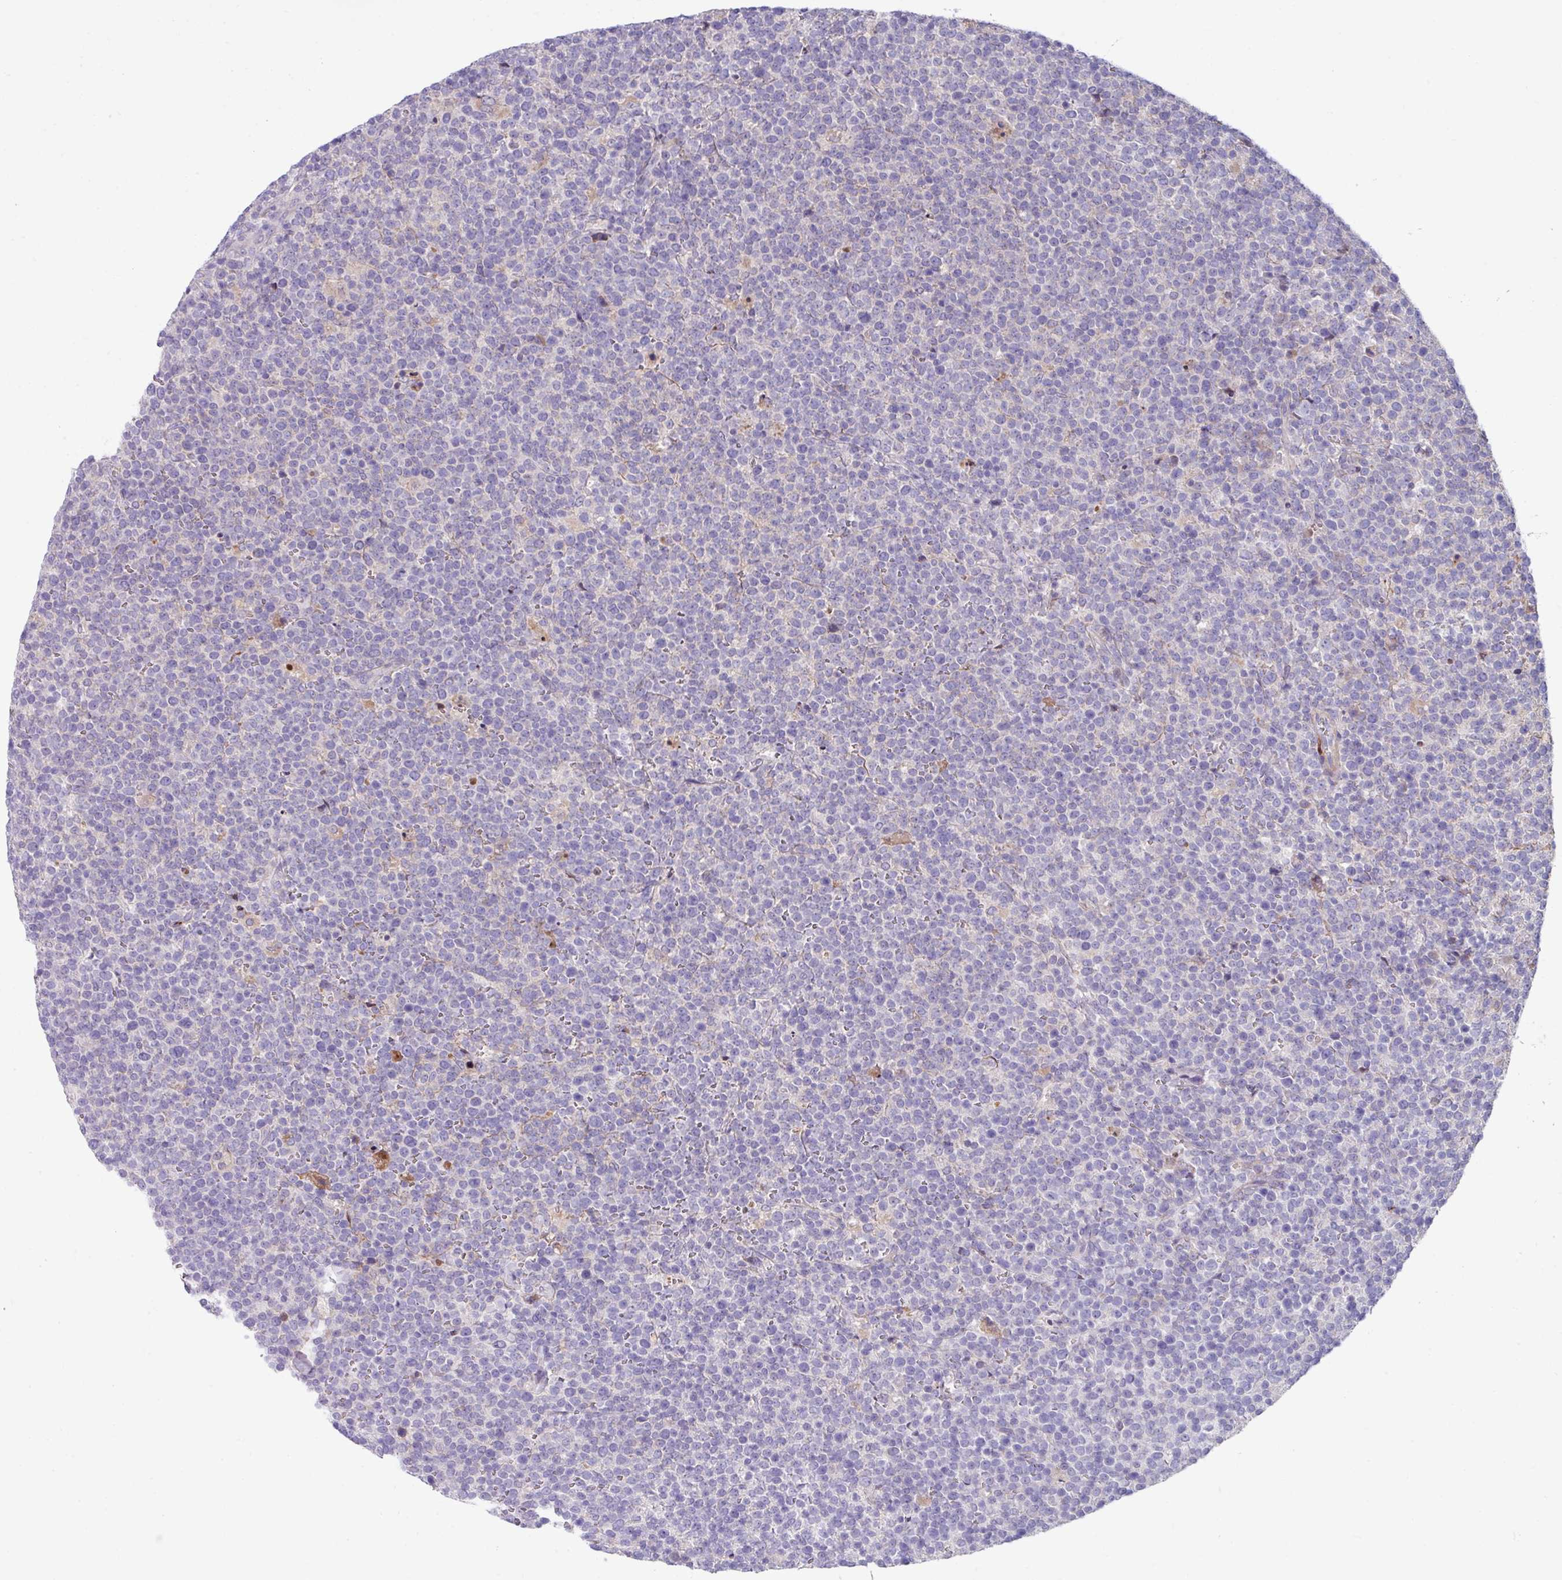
{"staining": {"intensity": "negative", "quantity": "none", "location": "none"}, "tissue": "lymphoma", "cell_type": "Tumor cells", "image_type": "cancer", "snomed": [{"axis": "morphology", "description": "Malignant lymphoma, non-Hodgkin's type, High grade"}, {"axis": "topography", "description": "Lymph node"}], "caption": "There is no significant expression in tumor cells of lymphoma.", "gene": "IQCJ", "patient": {"sex": "male", "age": 61}}